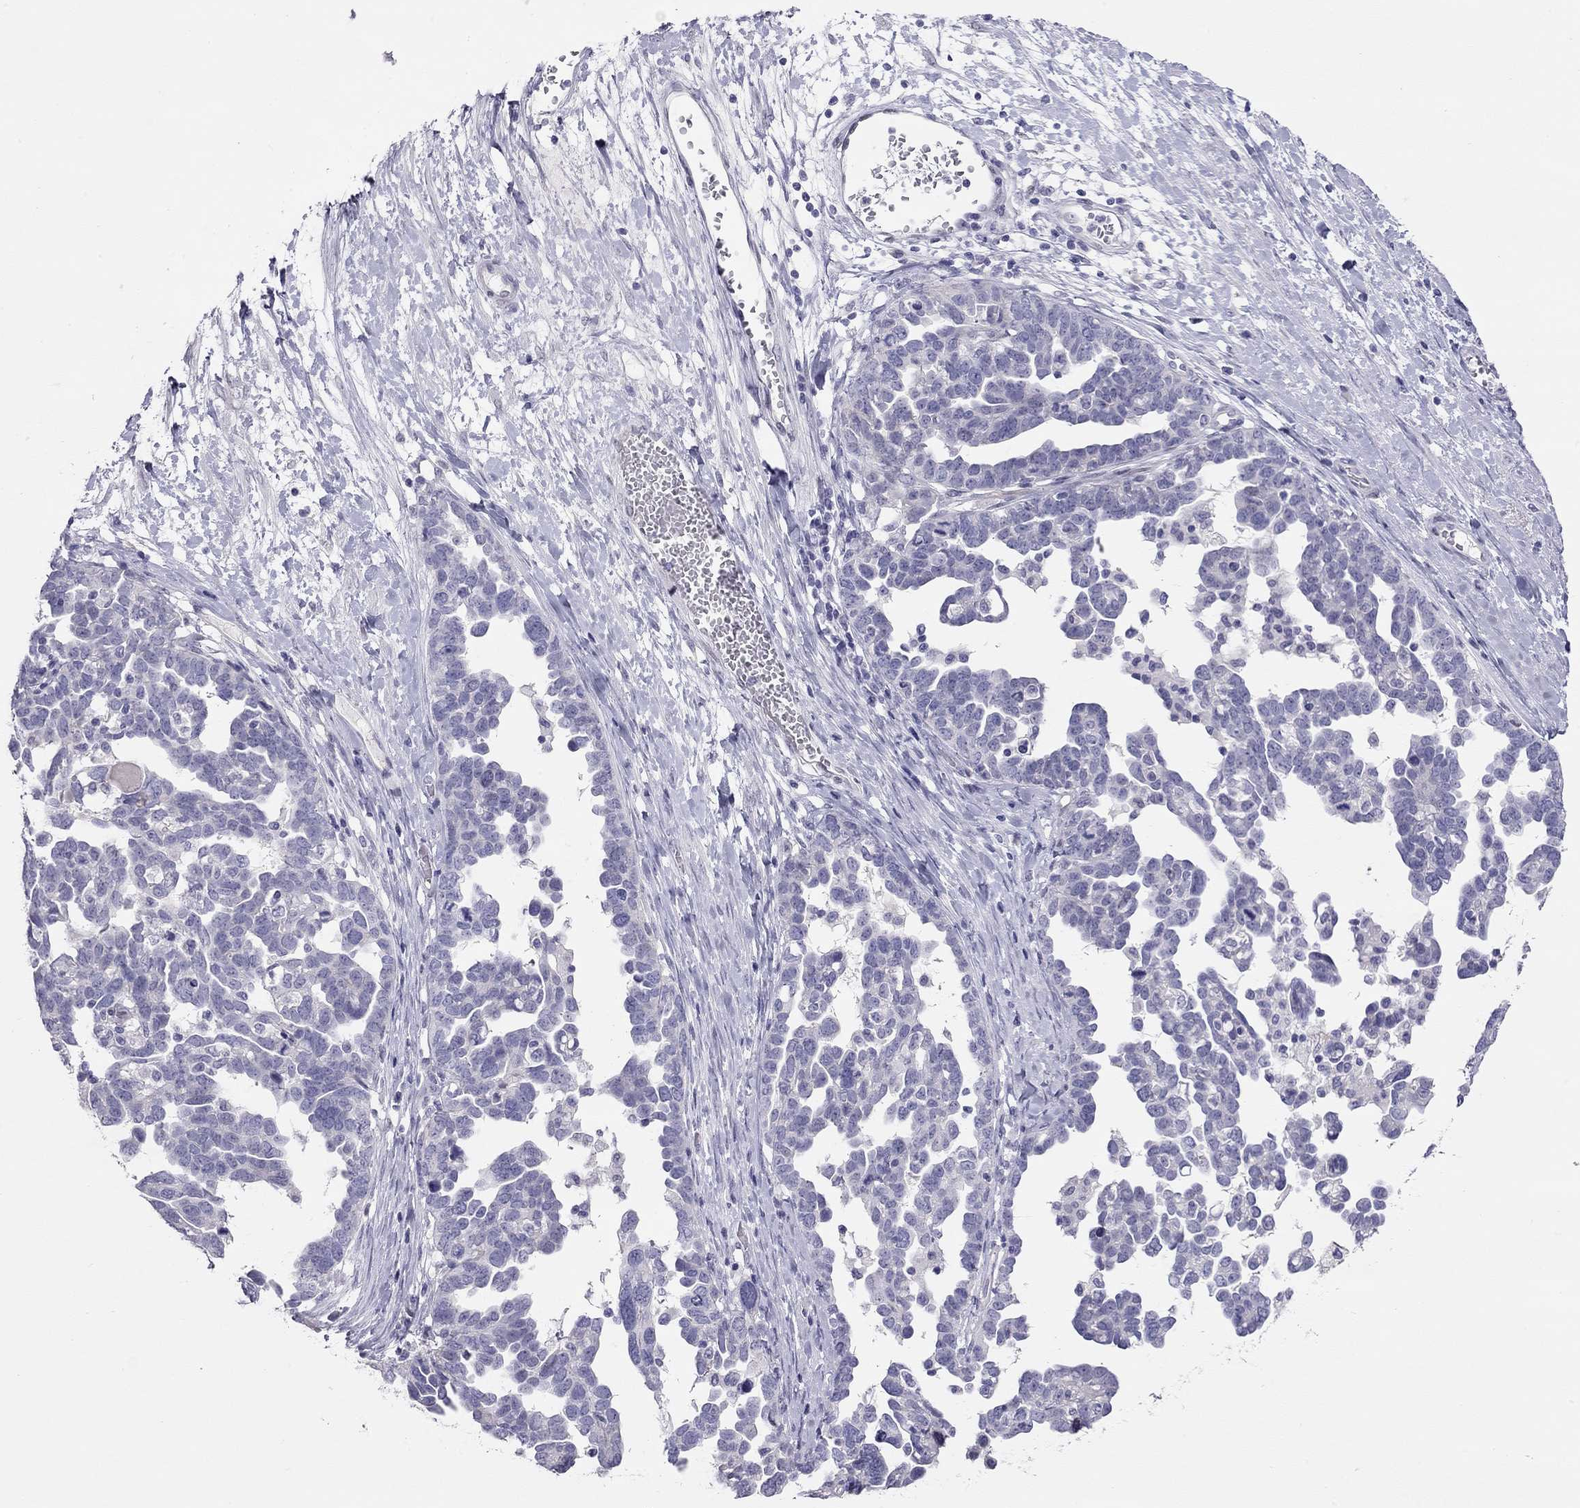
{"staining": {"intensity": "negative", "quantity": "none", "location": "none"}, "tissue": "ovarian cancer", "cell_type": "Tumor cells", "image_type": "cancer", "snomed": [{"axis": "morphology", "description": "Cystadenocarcinoma, serous, NOS"}, {"axis": "topography", "description": "Ovary"}], "caption": "Tumor cells show no significant protein expression in serous cystadenocarcinoma (ovarian). The staining was performed using DAB to visualize the protein expression in brown, while the nuclei were stained in blue with hematoxylin (Magnification: 20x).", "gene": "KCNV2", "patient": {"sex": "female", "age": 54}}